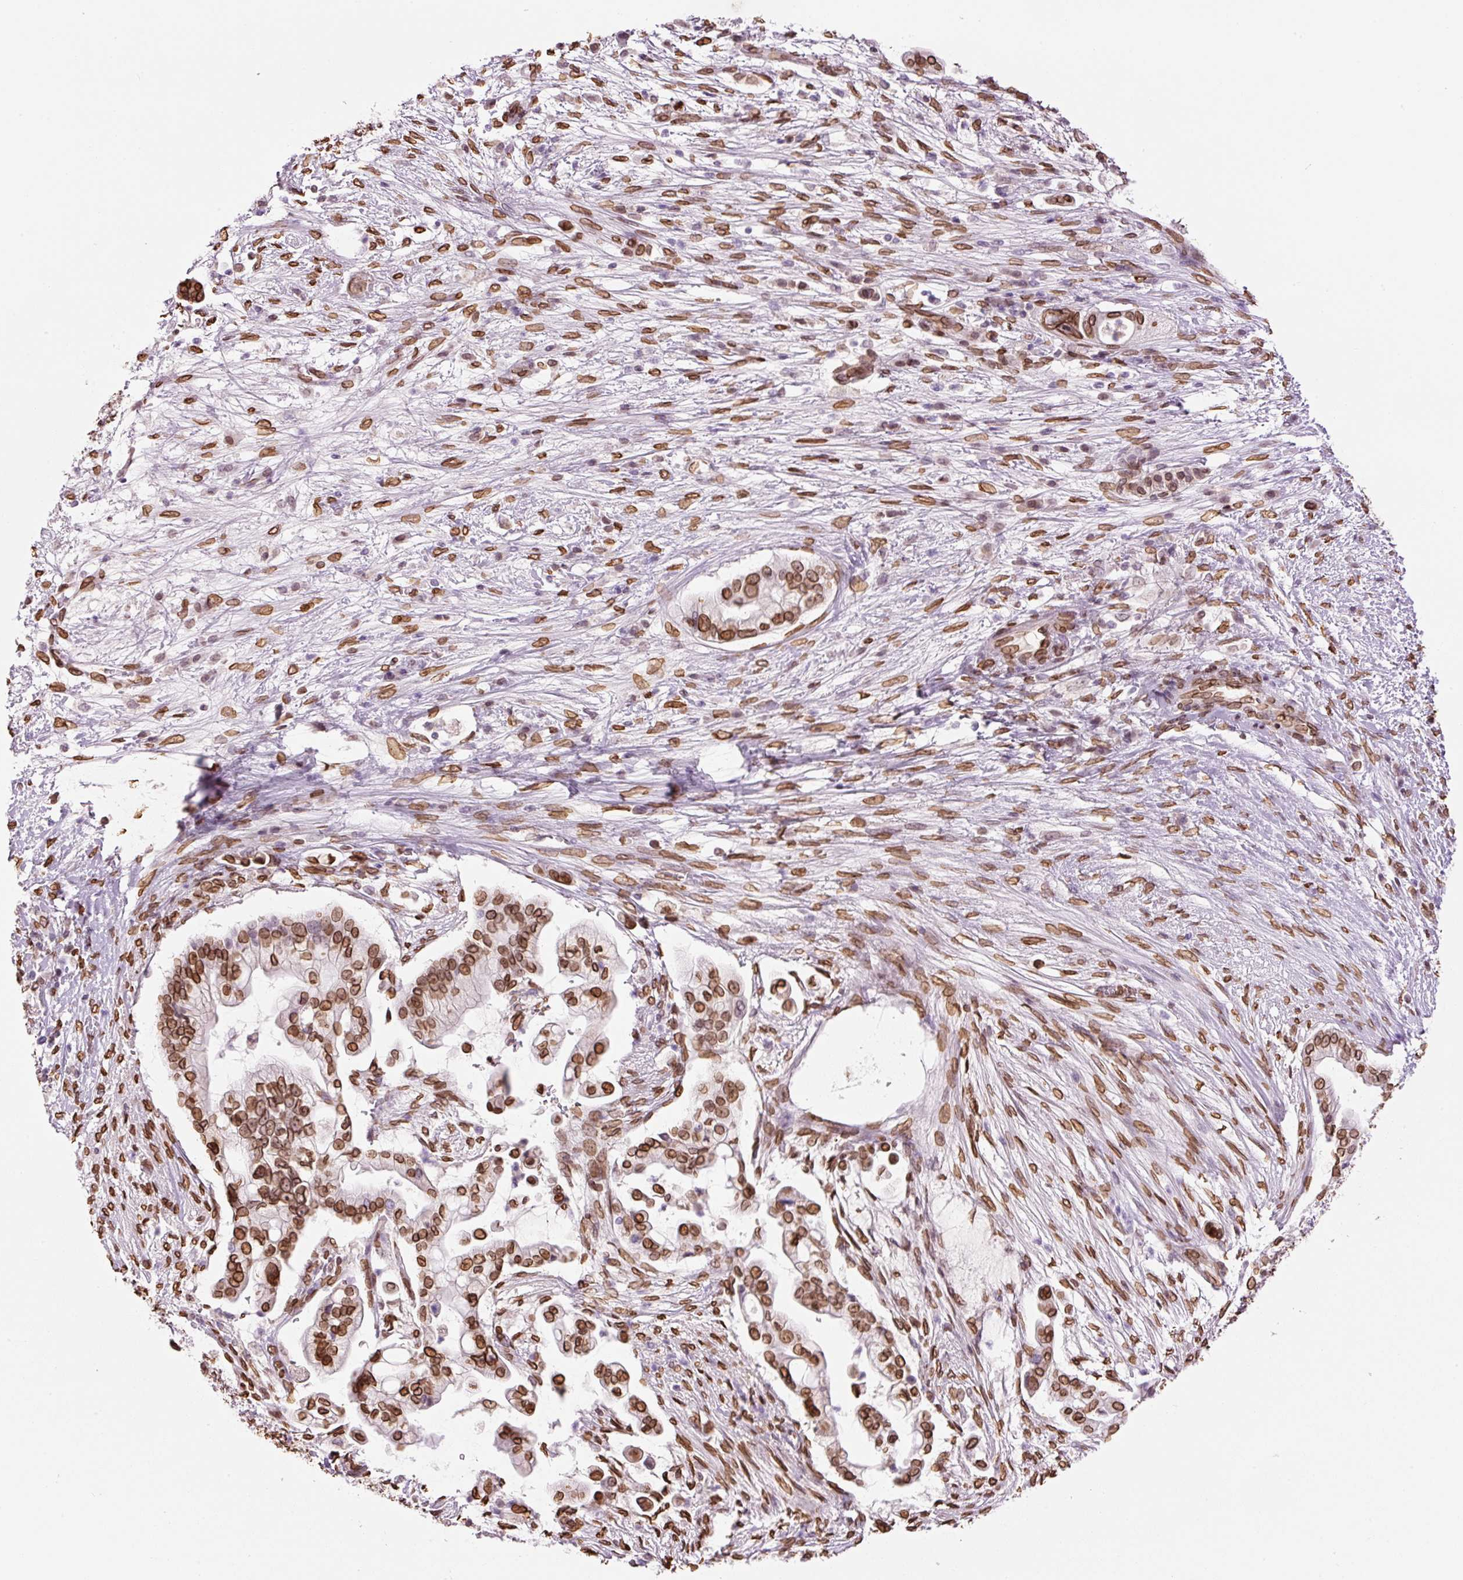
{"staining": {"intensity": "strong", "quantity": ">75%", "location": "cytoplasmic/membranous,nuclear"}, "tissue": "pancreatic cancer", "cell_type": "Tumor cells", "image_type": "cancer", "snomed": [{"axis": "morphology", "description": "Adenocarcinoma, NOS"}, {"axis": "topography", "description": "Pancreas"}], "caption": "IHC staining of pancreatic adenocarcinoma, which displays high levels of strong cytoplasmic/membranous and nuclear positivity in about >75% of tumor cells indicating strong cytoplasmic/membranous and nuclear protein positivity. The staining was performed using DAB (brown) for protein detection and nuclei were counterstained in hematoxylin (blue).", "gene": "ZNF224", "patient": {"sex": "female", "age": 69}}